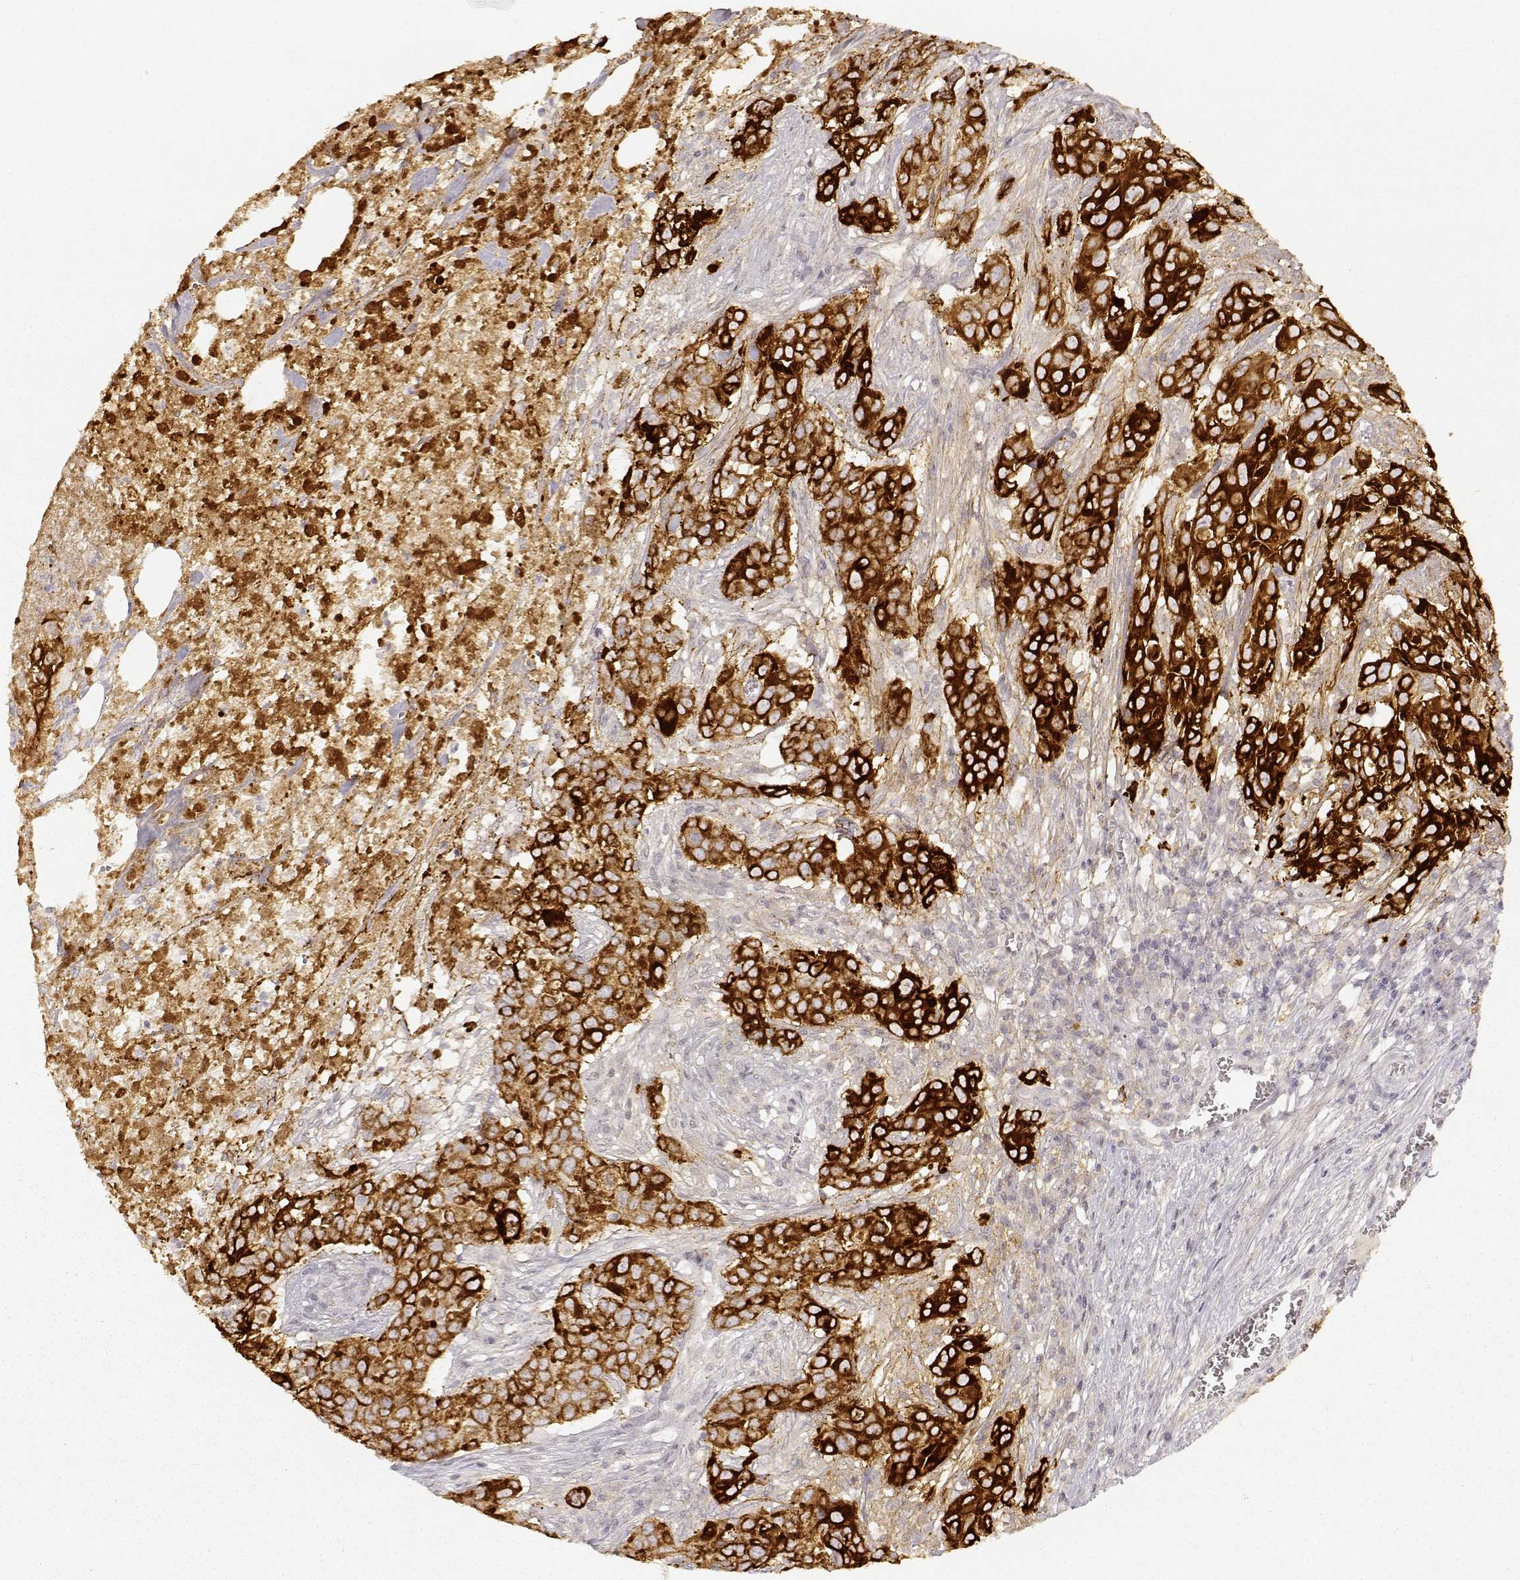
{"staining": {"intensity": "strong", "quantity": ">75%", "location": "cytoplasmic/membranous"}, "tissue": "urothelial cancer", "cell_type": "Tumor cells", "image_type": "cancer", "snomed": [{"axis": "morphology", "description": "Urothelial carcinoma, NOS"}, {"axis": "morphology", "description": "Urothelial carcinoma, High grade"}, {"axis": "topography", "description": "Urinary bladder"}], "caption": "Immunohistochemistry (IHC) of human high-grade urothelial carcinoma shows high levels of strong cytoplasmic/membranous expression in approximately >75% of tumor cells.", "gene": "LAMC2", "patient": {"sex": "male", "age": 63}}